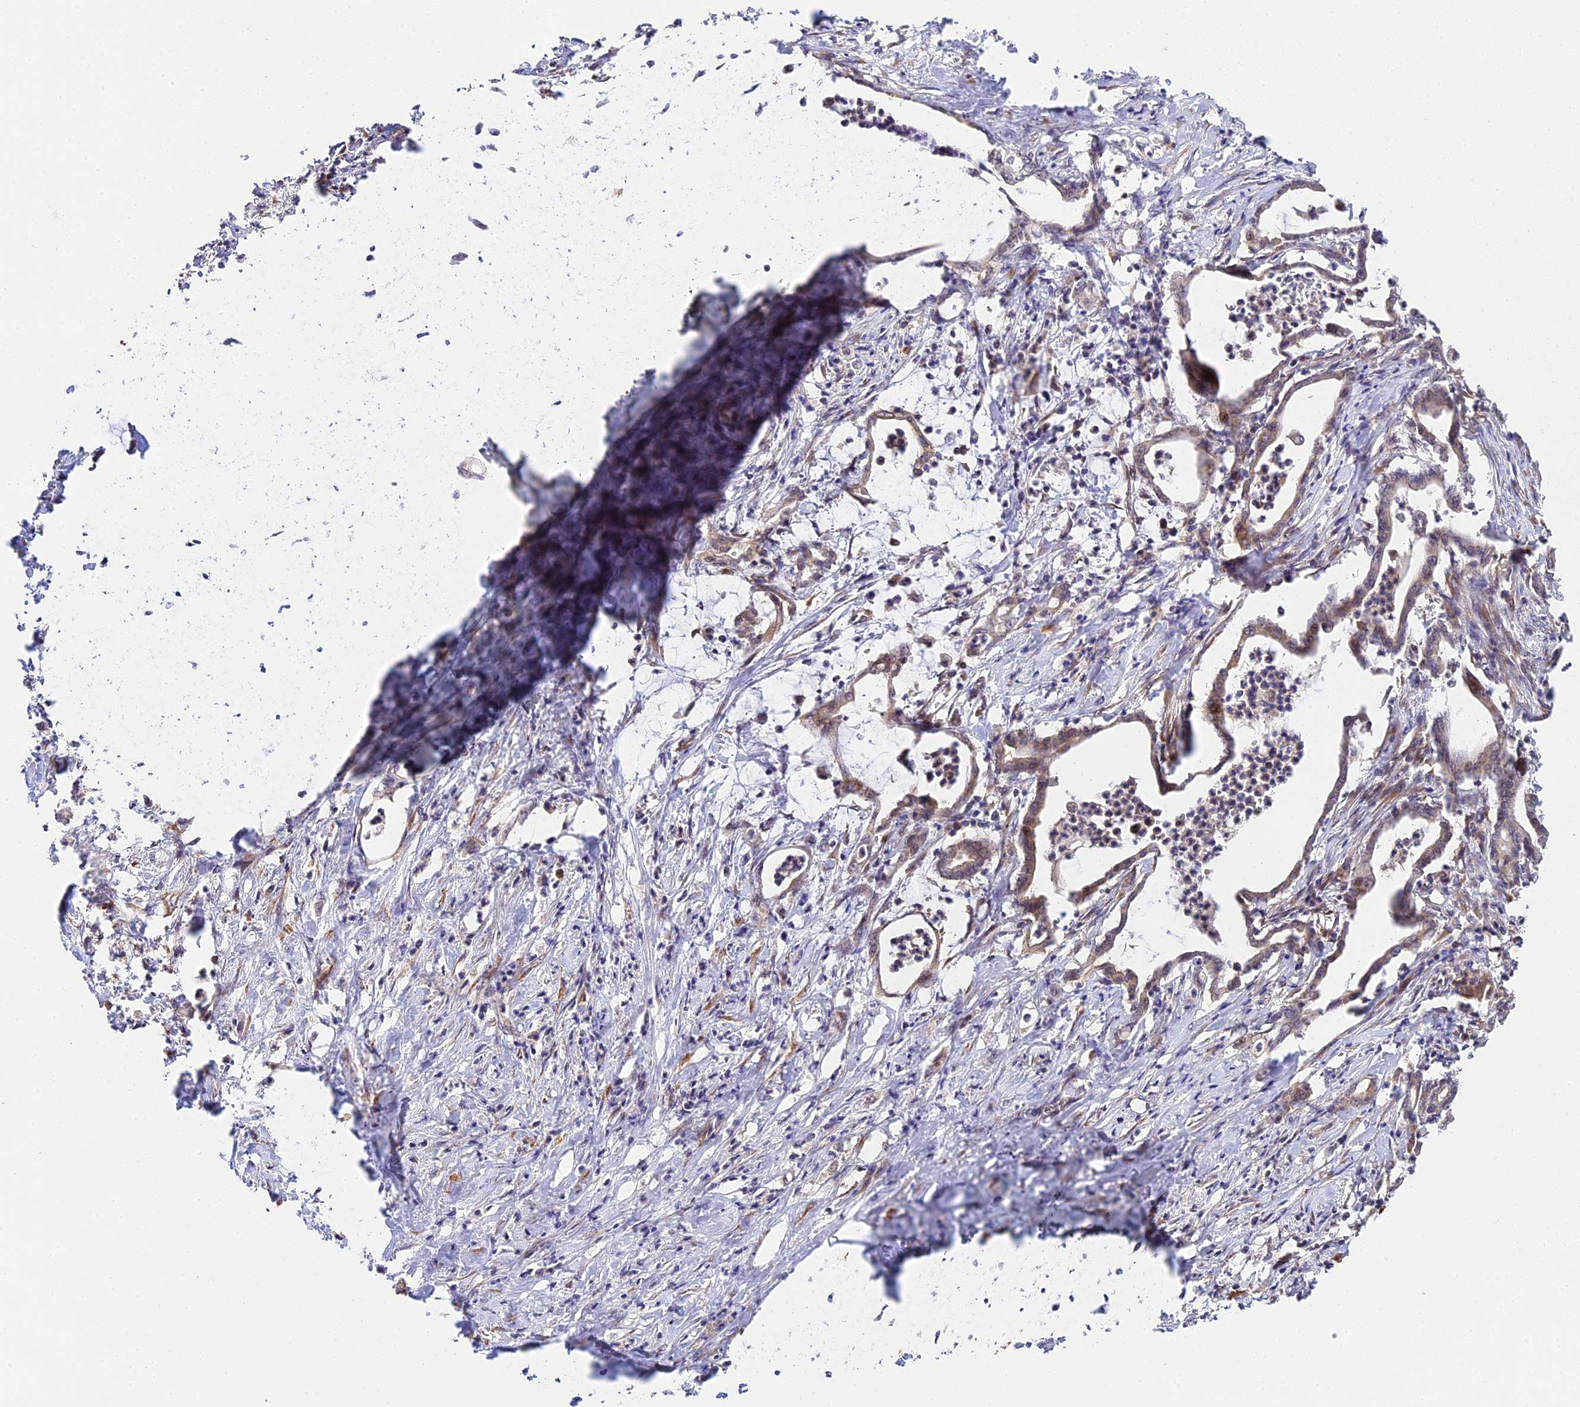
{"staining": {"intensity": "weak", "quantity": ">75%", "location": "cytoplasmic/membranous"}, "tissue": "pancreatic cancer", "cell_type": "Tumor cells", "image_type": "cancer", "snomed": [{"axis": "morphology", "description": "Adenocarcinoma, NOS"}, {"axis": "topography", "description": "Pancreas"}], "caption": "Brown immunohistochemical staining in human pancreatic adenocarcinoma displays weak cytoplasmic/membranous expression in about >75% of tumor cells.", "gene": "IMPACT", "patient": {"sex": "female", "age": 55}}